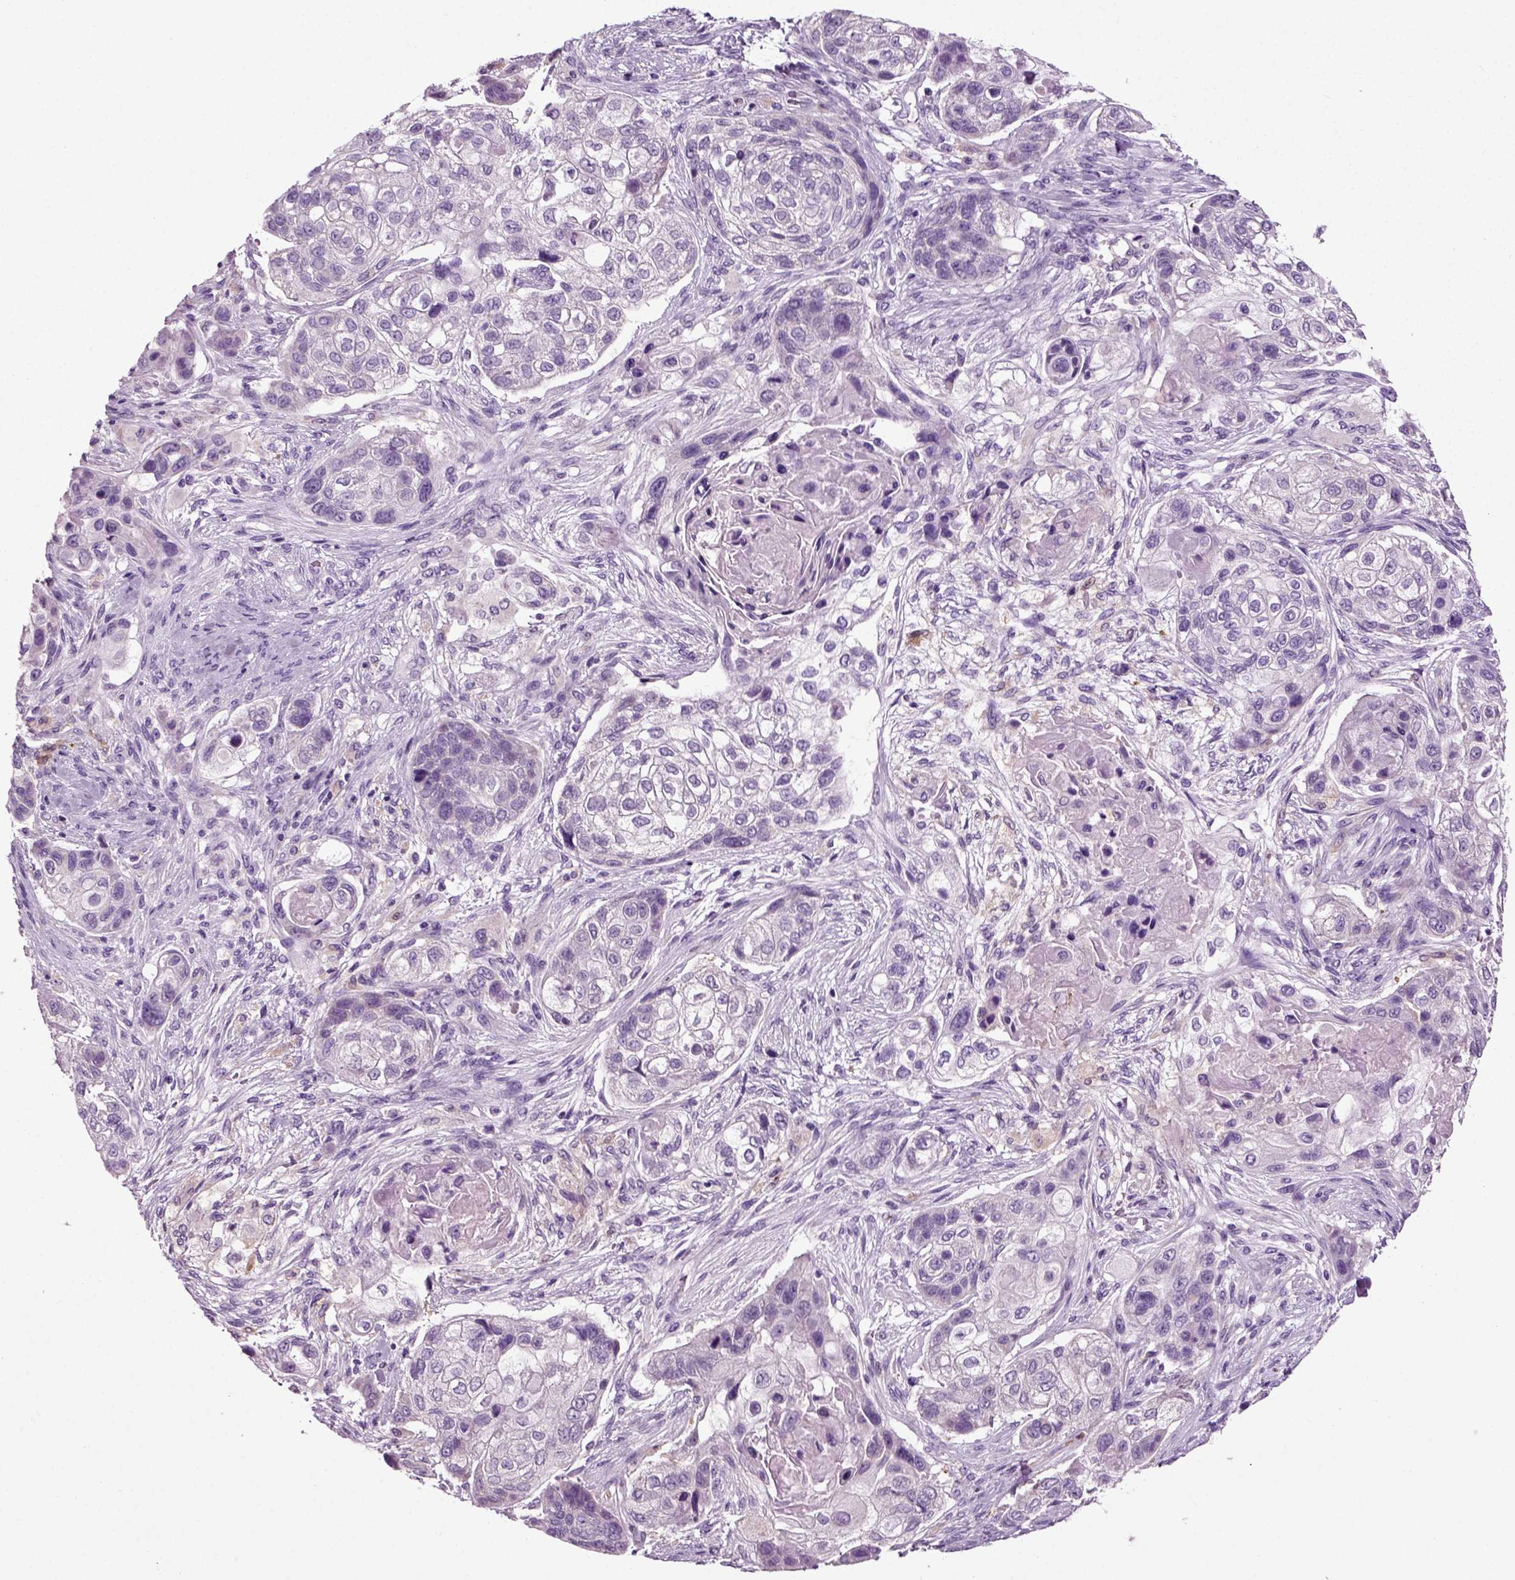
{"staining": {"intensity": "negative", "quantity": "none", "location": "none"}, "tissue": "lung cancer", "cell_type": "Tumor cells", "image_type": "cancer", "snomed": [{"axis": "morphology", "description": "Squamous cell carcinoma, NOS"}, {"axis": "topography", "description": "Lung"}], "caption": "Human lung cancer (squamous cell carcinoma) stained for a protein using IHC exhibits no positivity in tumor cells.", "gene": "DNAH10", "patient": {"sex": "male", "age": 69}}